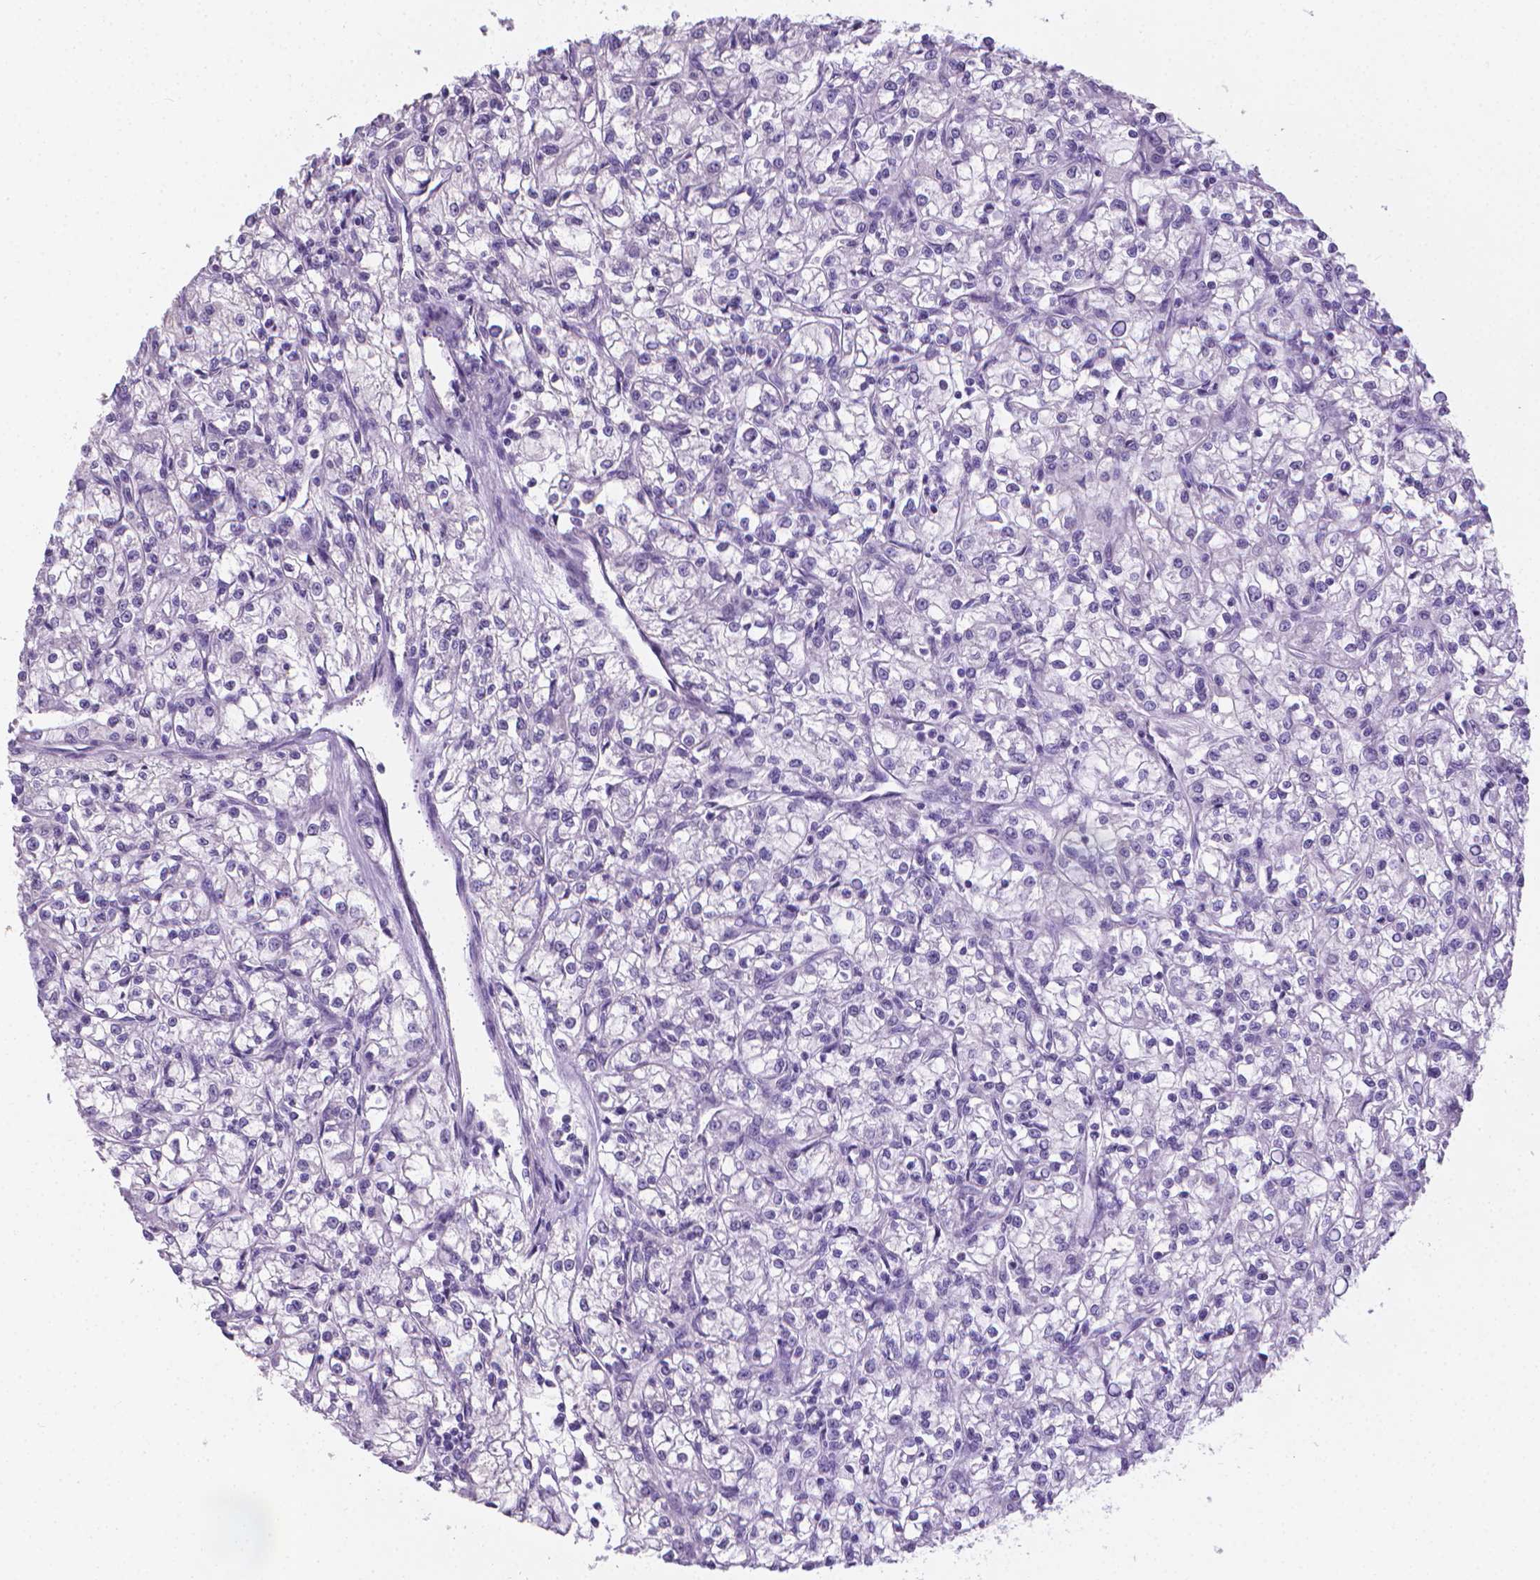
{"staining": {"intensity": "negative", "quantity": "none", "location": "none"}, "tissue": "renal cancer", "cell_type": "Tumor cells", "image_type": "cancer", "snomed": [{"axis": "morphology", "description": "Adenocarcinoma, NOS"}, {"axis": "topography", "description": "Kidney"}], "caption": "Immunohistochemistry micrograph of neoplastic tissue: human renal cancer (adenocarcinoma) stained with DAB demonstrates no significant protein staining in tumor cells.", "gene": "XPNPEP2", "patient": {"sex": "female", "age": 59}}